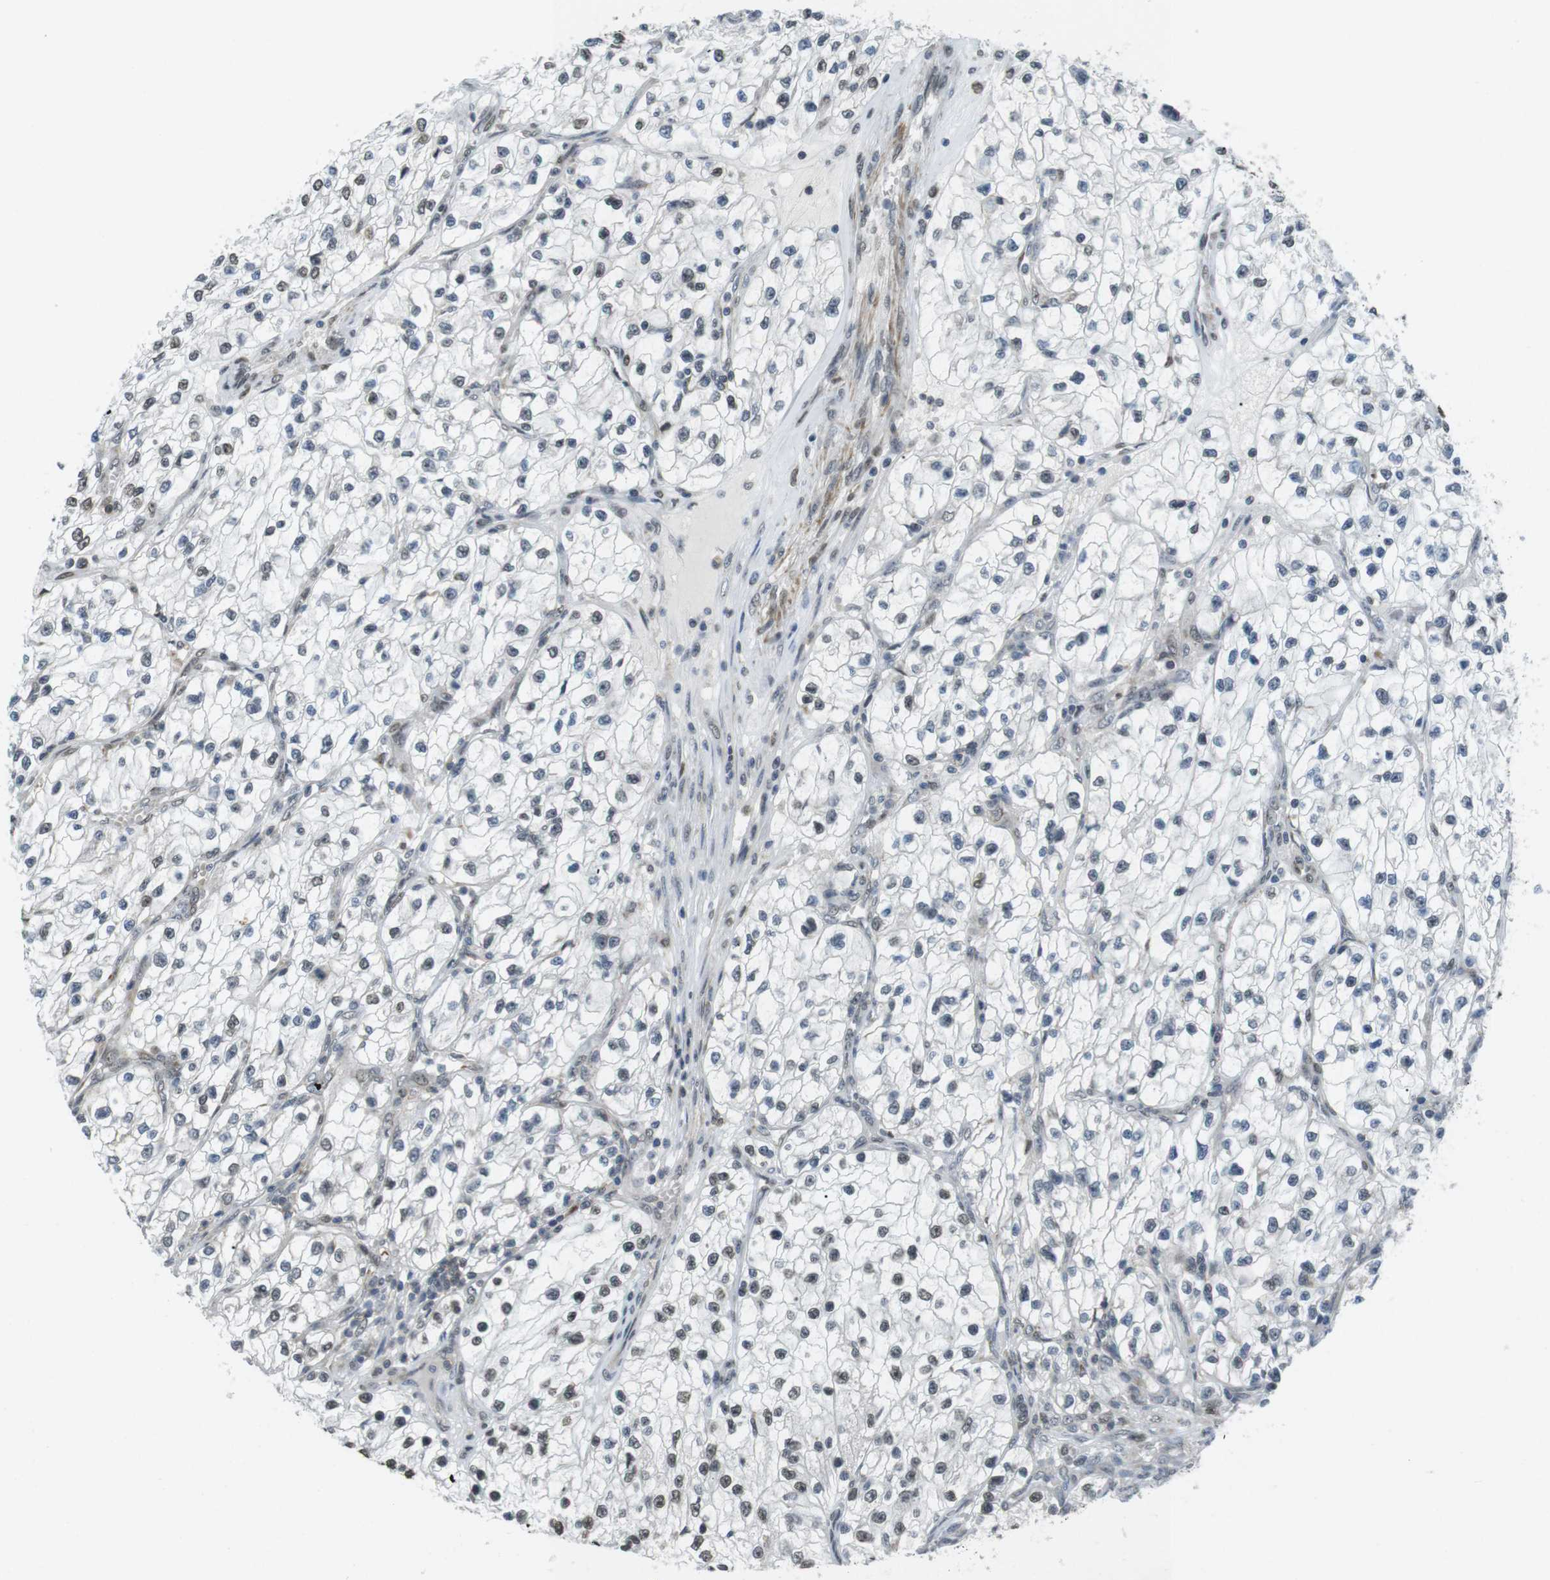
{"staining": {"intensity": "weak", "quantity": "<25%", "location": "nuclear"}, "tissue": "renal cancer", "cell_type": "Tumor cells", "image_type": "cancer", "snomed": [{"axis": "morphology", "description": "Adenocarcinoma, NOS"}, {"axis": "topography", "description": "Kidney"}], "caption": "Renal cancer (adenocarcinoma) was stained to show a protein in brown. There is no significant expression in tumor cells. Brightfield microscopy of immunohistochemistry (IHC) stained with DAB (brown) and hematoxylin (blue), captured at high magnification.", "gene": "USP7", "patient": {"sex": "female", "age": 57}}